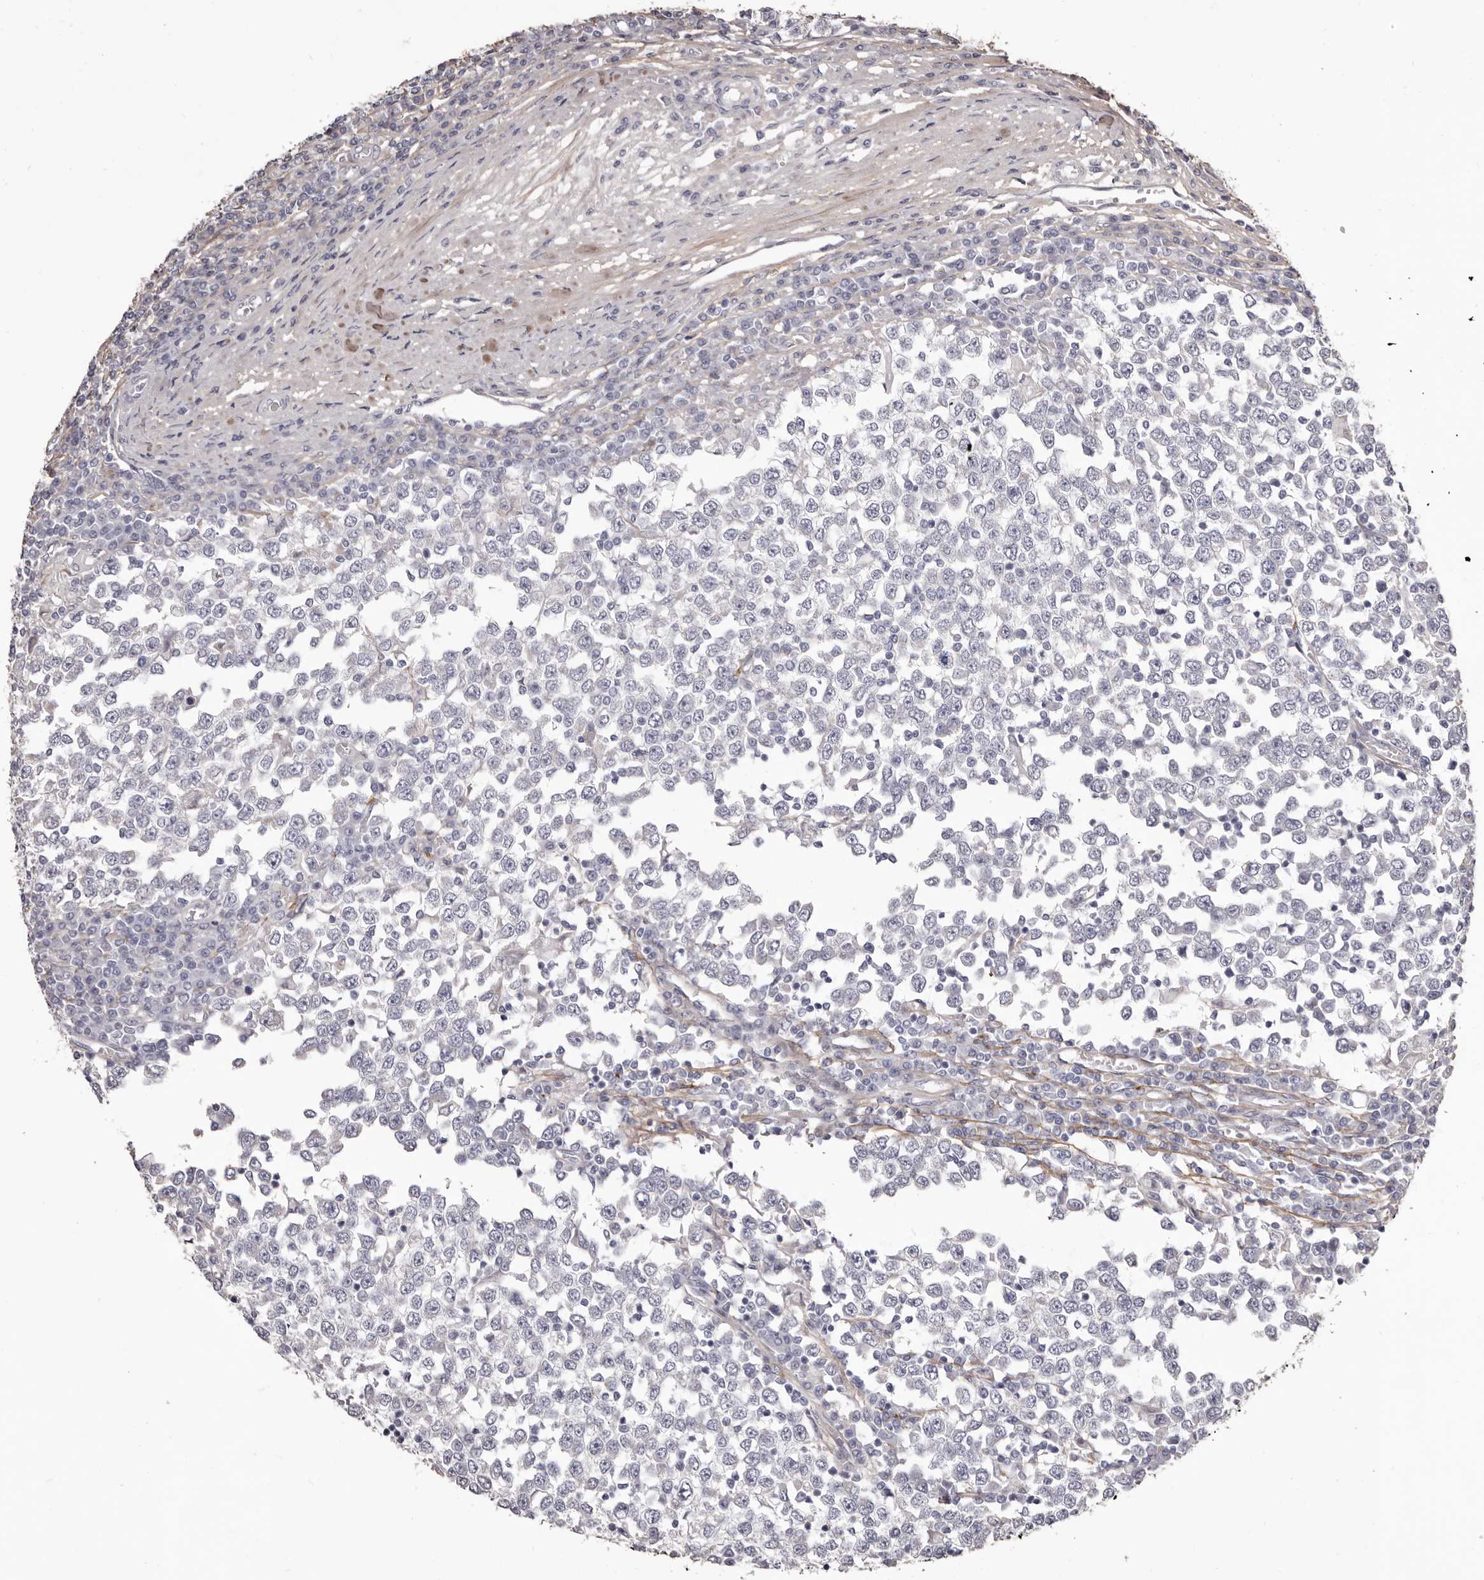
{"staining": {"intensity": "negative", "quantity": "none", "location": "none"}, "tissue": "testis cancer", "cell_type": "Tumor cells", "image_type": "cancer", "snomed": [{"axis": "morphology", "description": "Seminoma, NOS"}, {"axis": "topography", "description": "Testis"}], "caption": "Immunohistochemistry (IHC) micrograph of neoplastic tissue: human testis seminoma stained with DAB (3,3'-diaminobenzidine) reveals no significant protein expression in tumor cells.", "gene": "COL6A1", "patient": {"sex": "male", "age": 65}}